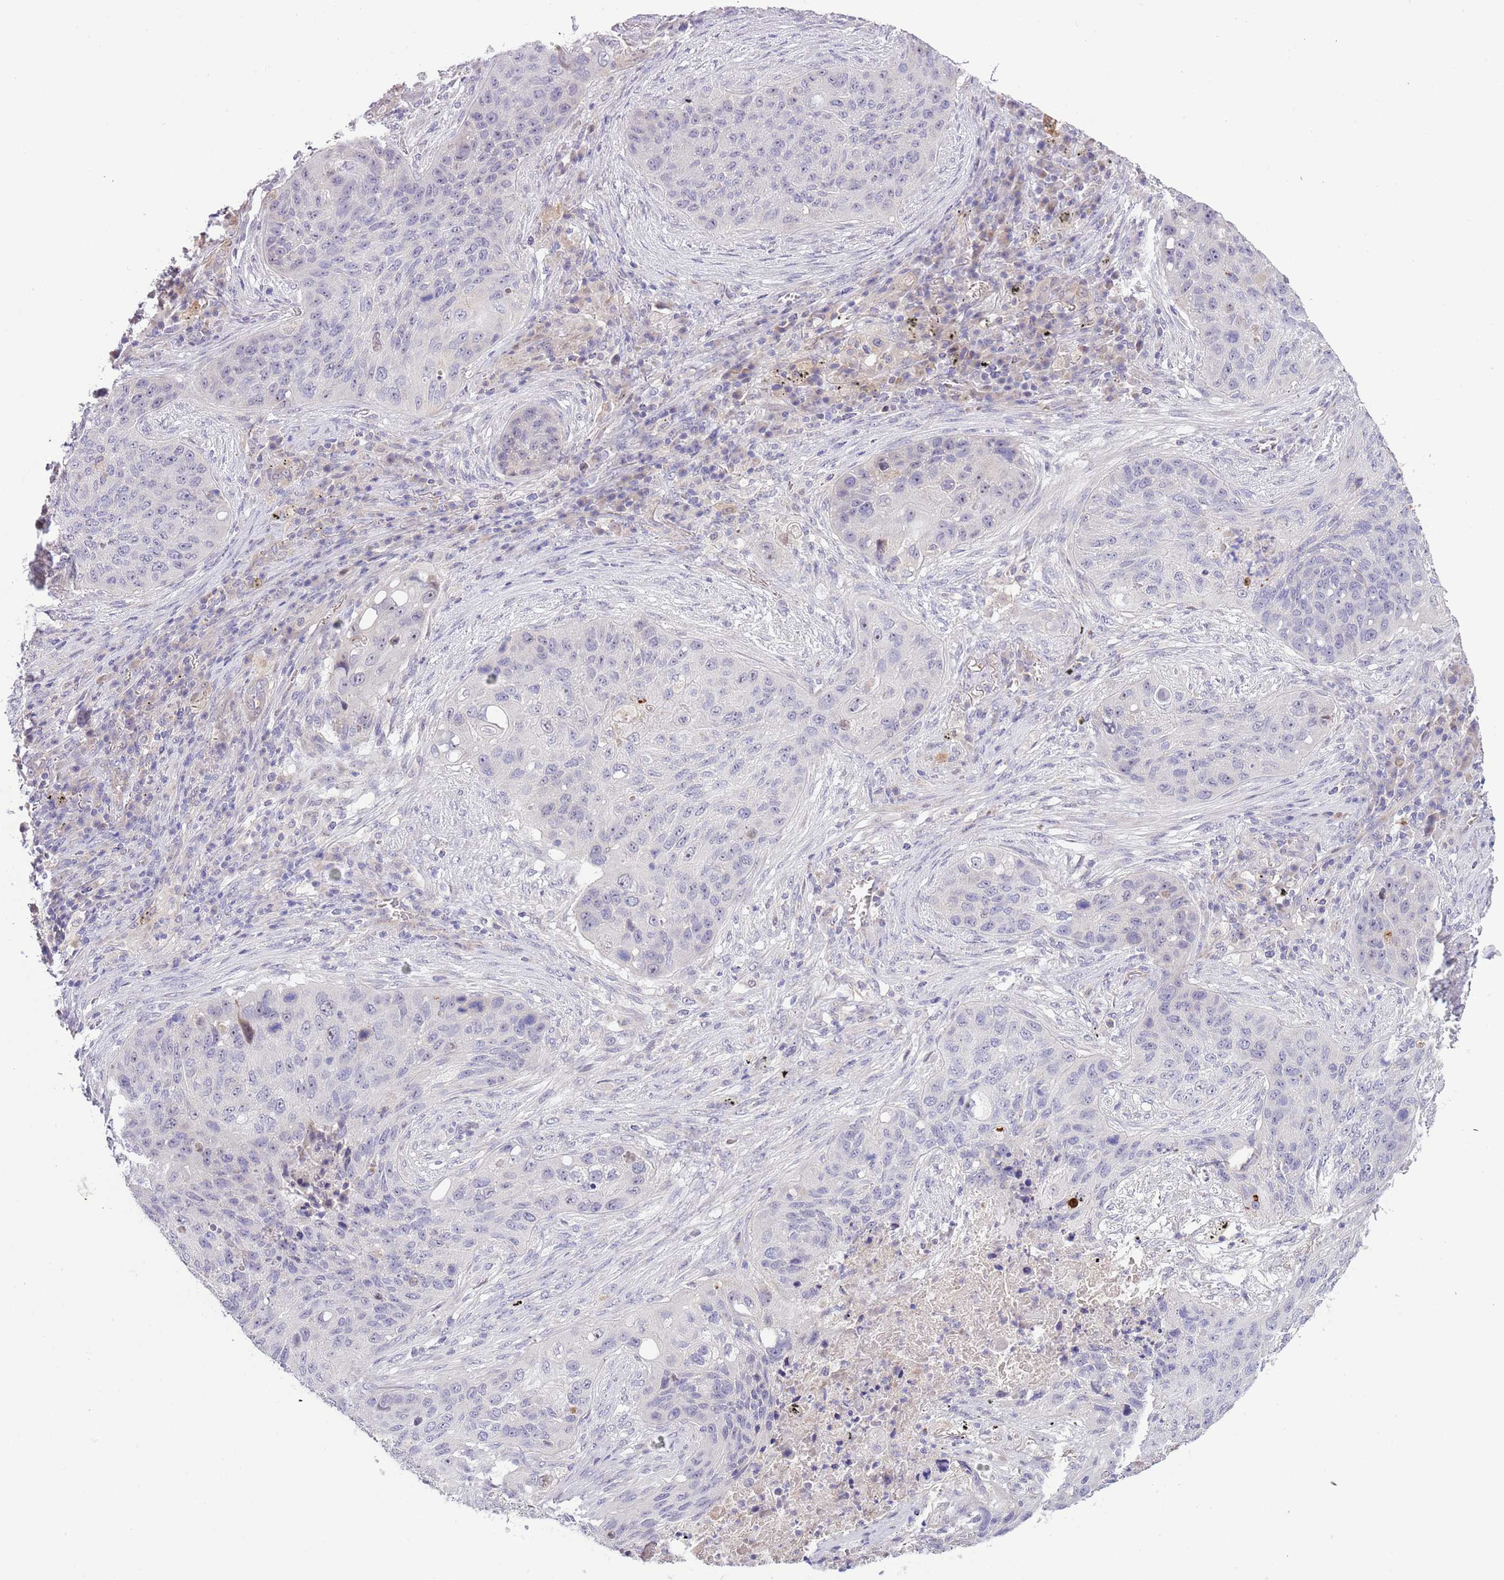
{"staining": {"intensity": "negative", "quantity": "none", "location": "none"}, "tissue": "lung cancer", "cell_type": "Tumor cells", "image_type": "cancer", "snomed": [{"axis": "morphology", "description": "Squamous cell carcinoma, NOS"}, {"axis": "topography", "description": "Lung"}], "caption": "Tumor cells are negative for brown protein staining in lung squamous cell carcinoma. (IHC, brightfield microscopy, high magnification).", "gene": "AP1S2", "patient": {"sex": "female", "age": 63}}